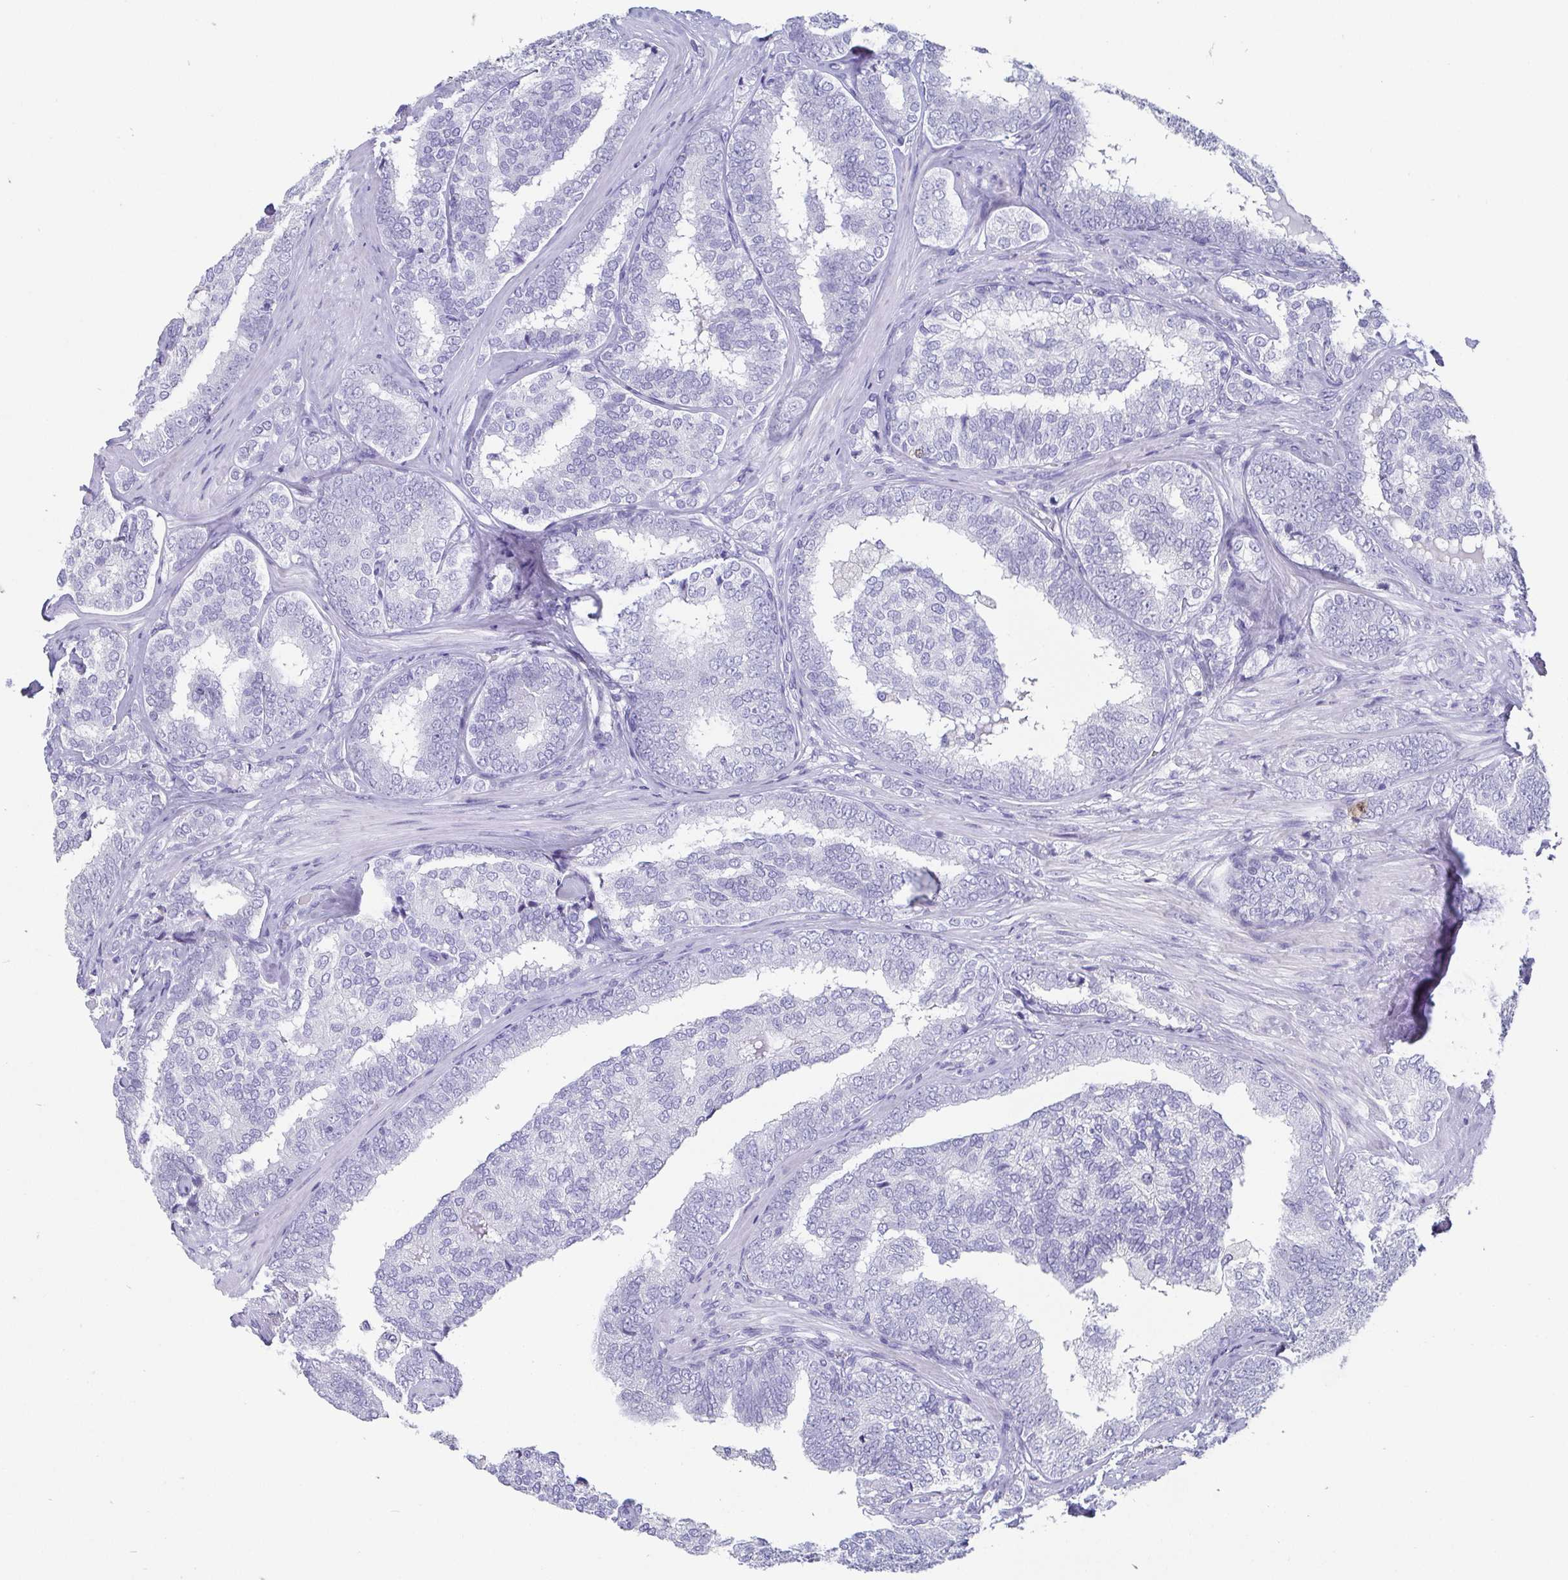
{"staining": {"intensity": "negative", "quantity": "none", "location": "none"}, "tissue": "prostate cancer", "cell_type": "Tumor cells", "image_type": "cancer", "snomed": [{"axis": "morphology", "description": "Adenocarcinoma, High grade"}, {"axis": "topography", "description": "Prostate"}], "caption": "IHC micrograph of human prostate high-grade adenocarcinoma stained for a protein (brown), which shows no staining in tumor cells. (Brightfield microscopy of DAB (3,3'-diaminobenzidine) immunohistochemistry (IHC) at high magnification).", "gene": "SCGN", "patient": {"sex": "male", "age": 72}}